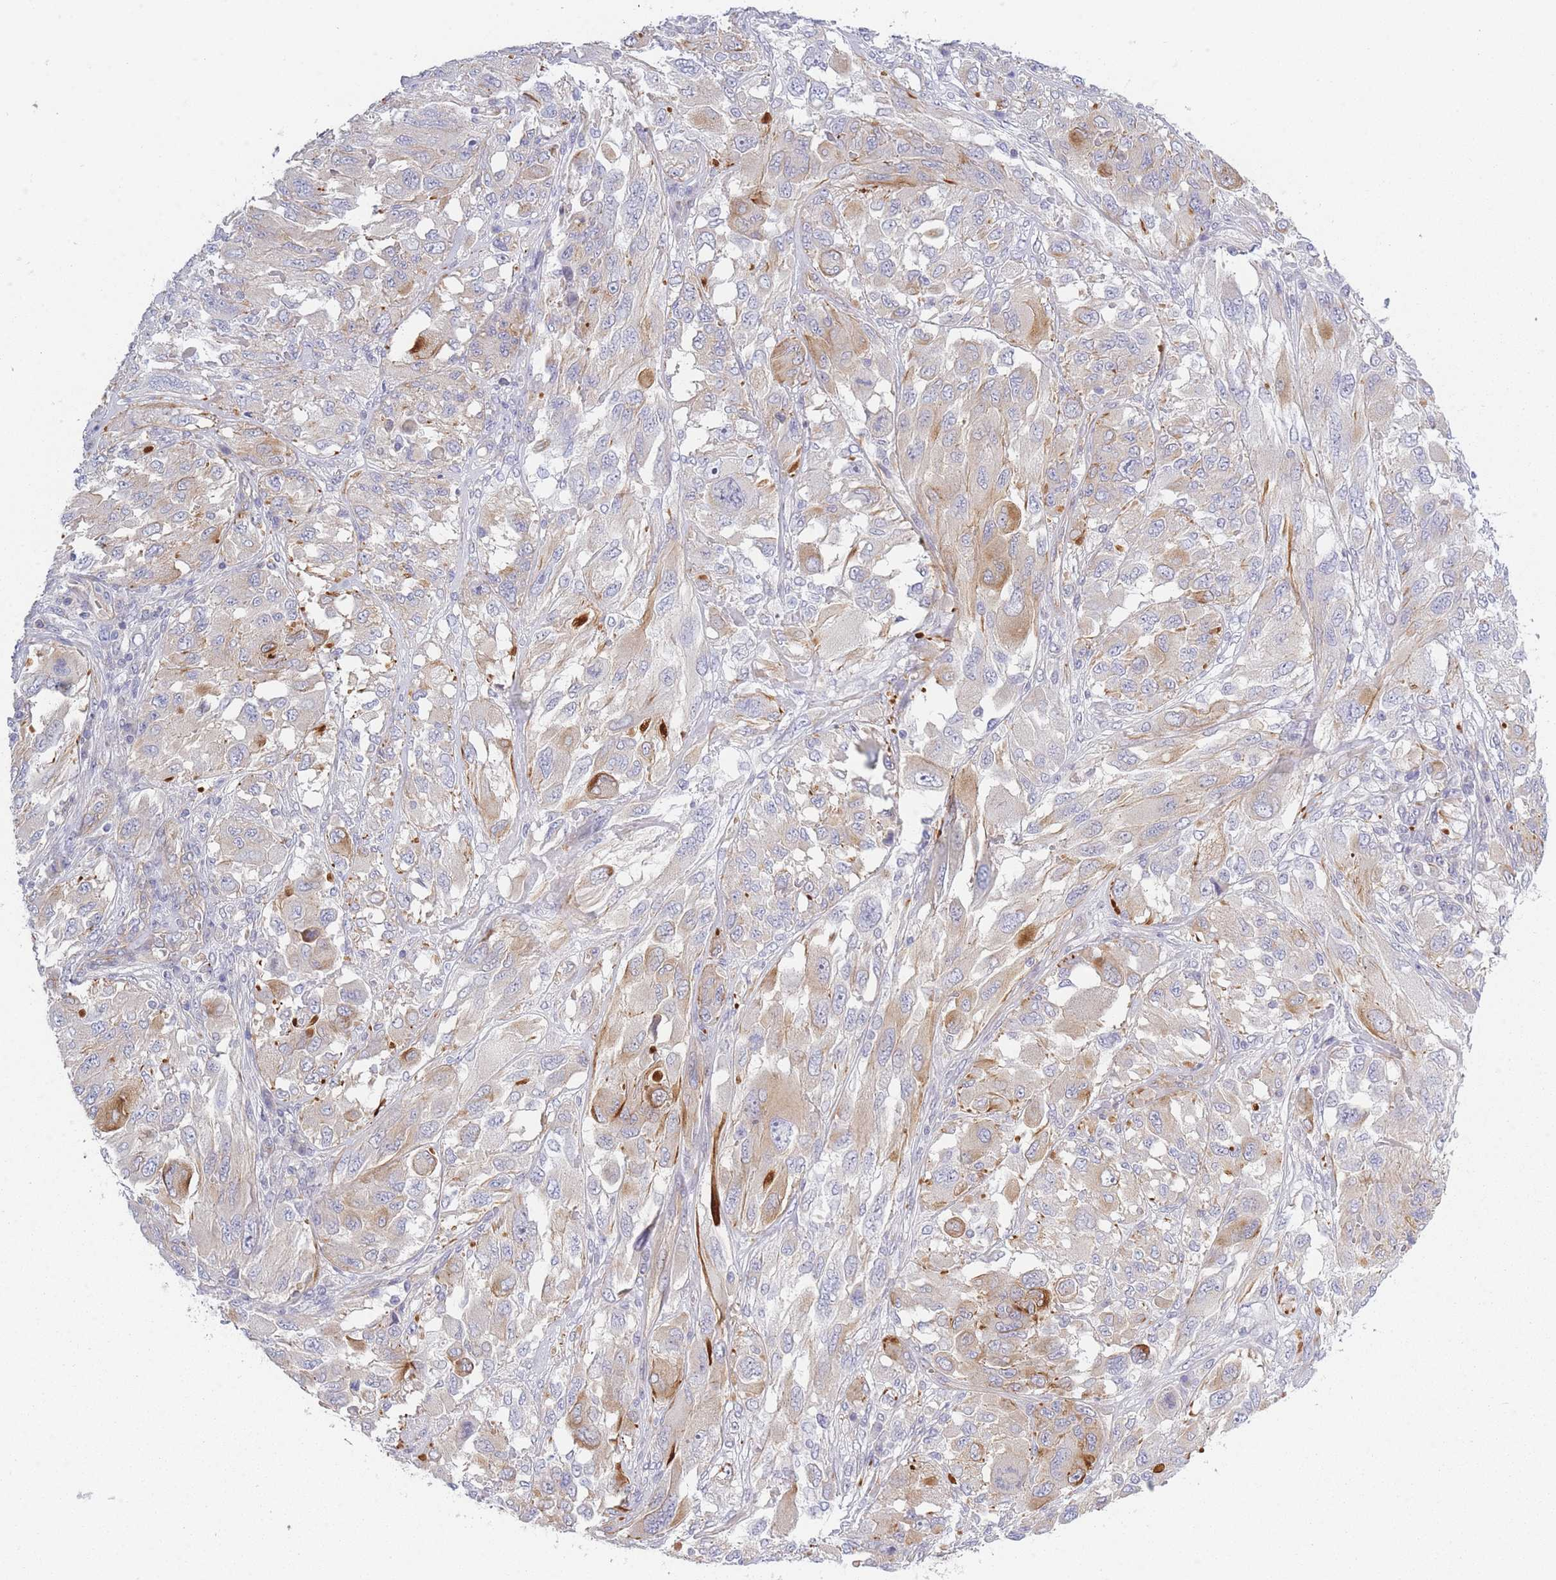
{"staining": {"intensity": "moderate", "quantity": "<25%", "location": "cytoplasmic/membranous"}, "tissue": "melanoma", "cell_type": "Tumor cells", "image_type": "cancer", "snomed": [{"axis": "morphology", "description": "Malignant melanoma, NOS"}, {"axis": "topography", "description": "Skin"}], "caption": "Immunohistochemical staining of malignant melanoma shows low levels of moderate cytoplasmic/membranous expression in about <25% of tumor cells. Immunohistochemistry stains the protein in brown and the nuclei are stained blue.", "gene": "SLC7A6", "patient": {"sex": "female", "age": 91}}